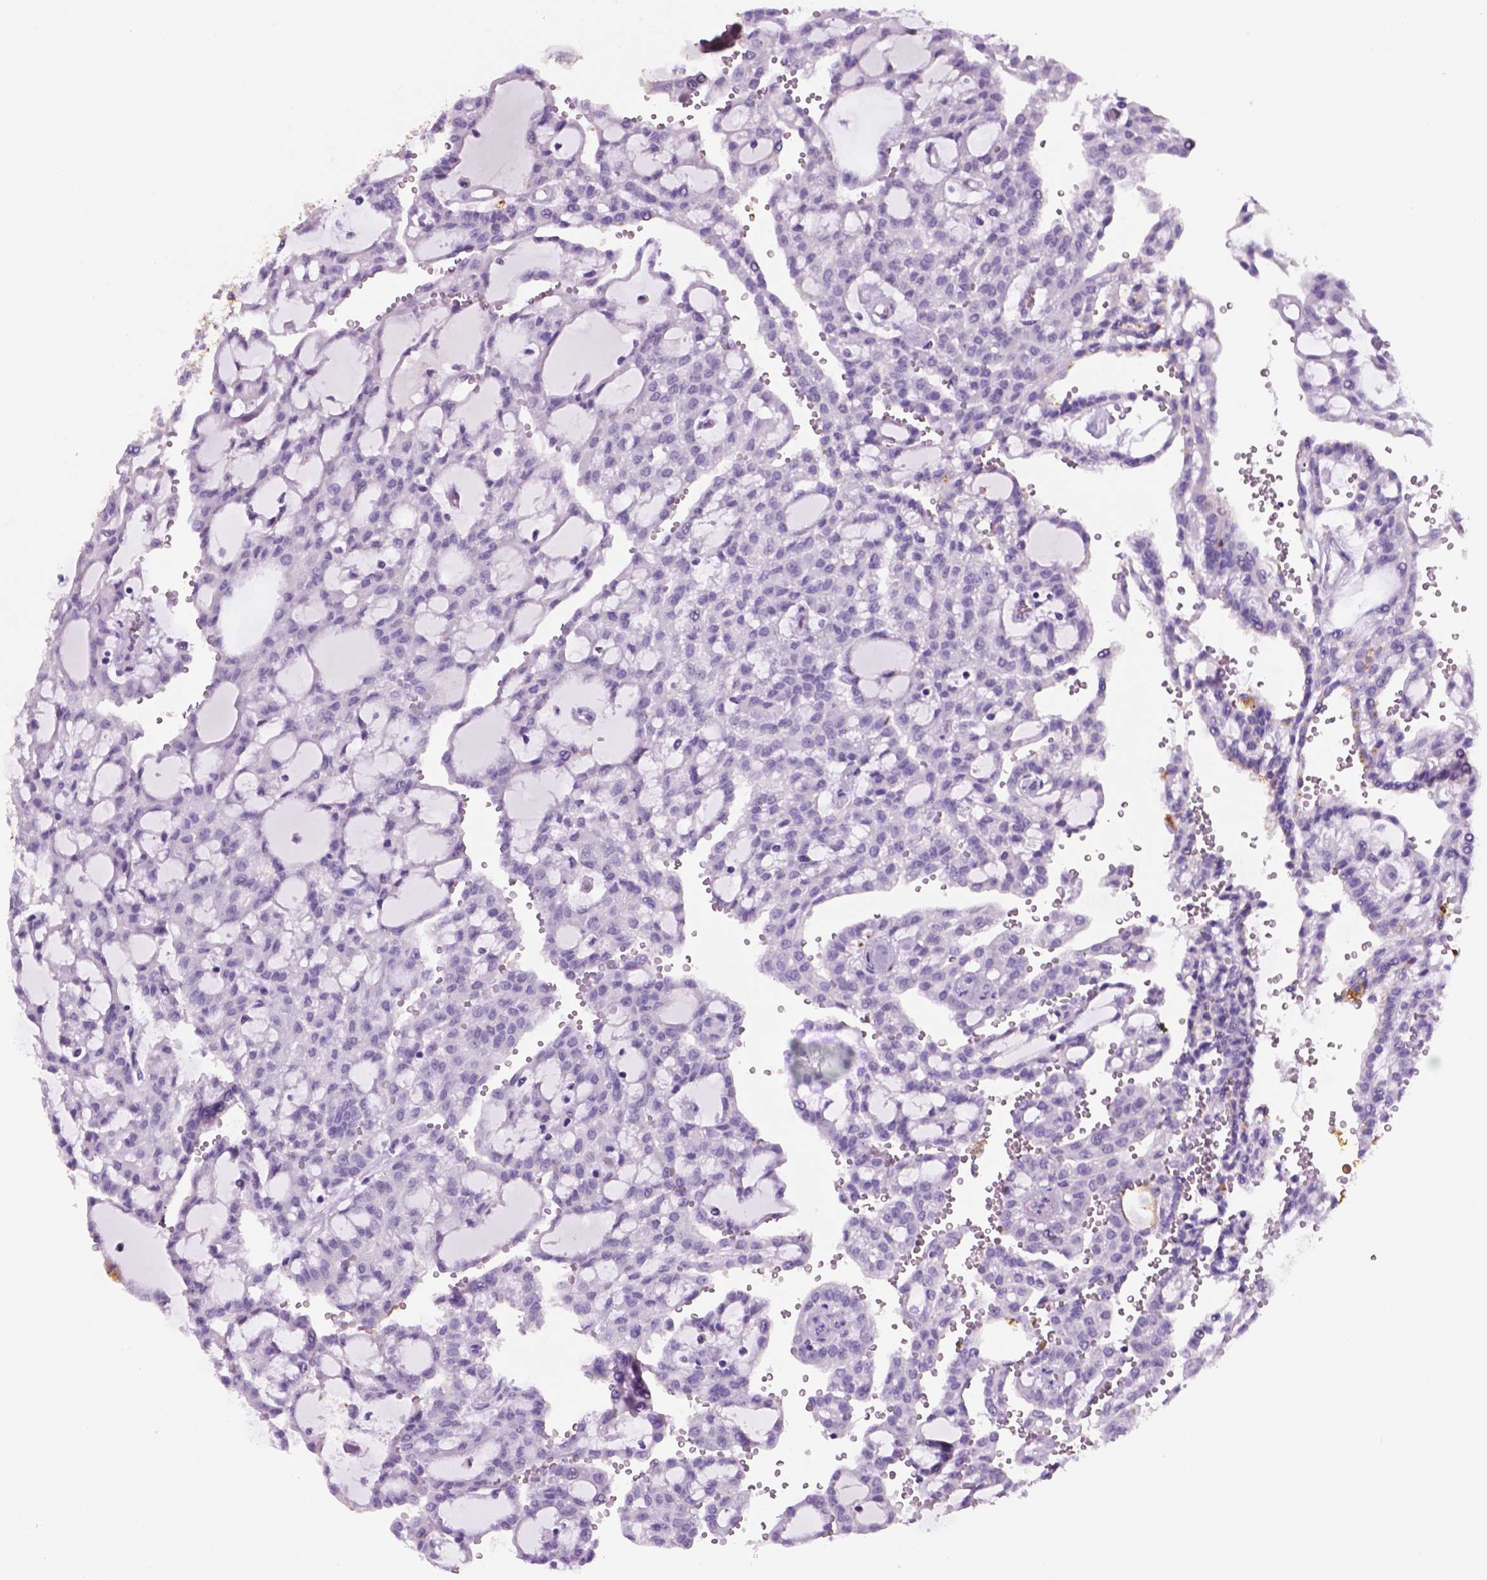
{"staining": {"intensity": "negative", "quantity": "none", "location": "none"}, "tissue": "renal cancer", "cell_type": "Tumor cells", "image_type": "cancer", "snomed": [{"axis": "morphology", "description": "Adenocarcinoma, NOS"}, {"axis": "topography", "description": "Kidney"}], "caption": "Immunohistochemistry of renal cancer reveals no positivity in tumor cells. (DAB IHC with hematoxylin counter stain).", "gene": "C18orf21", "patient": {"sex": "male", "age": 63}}